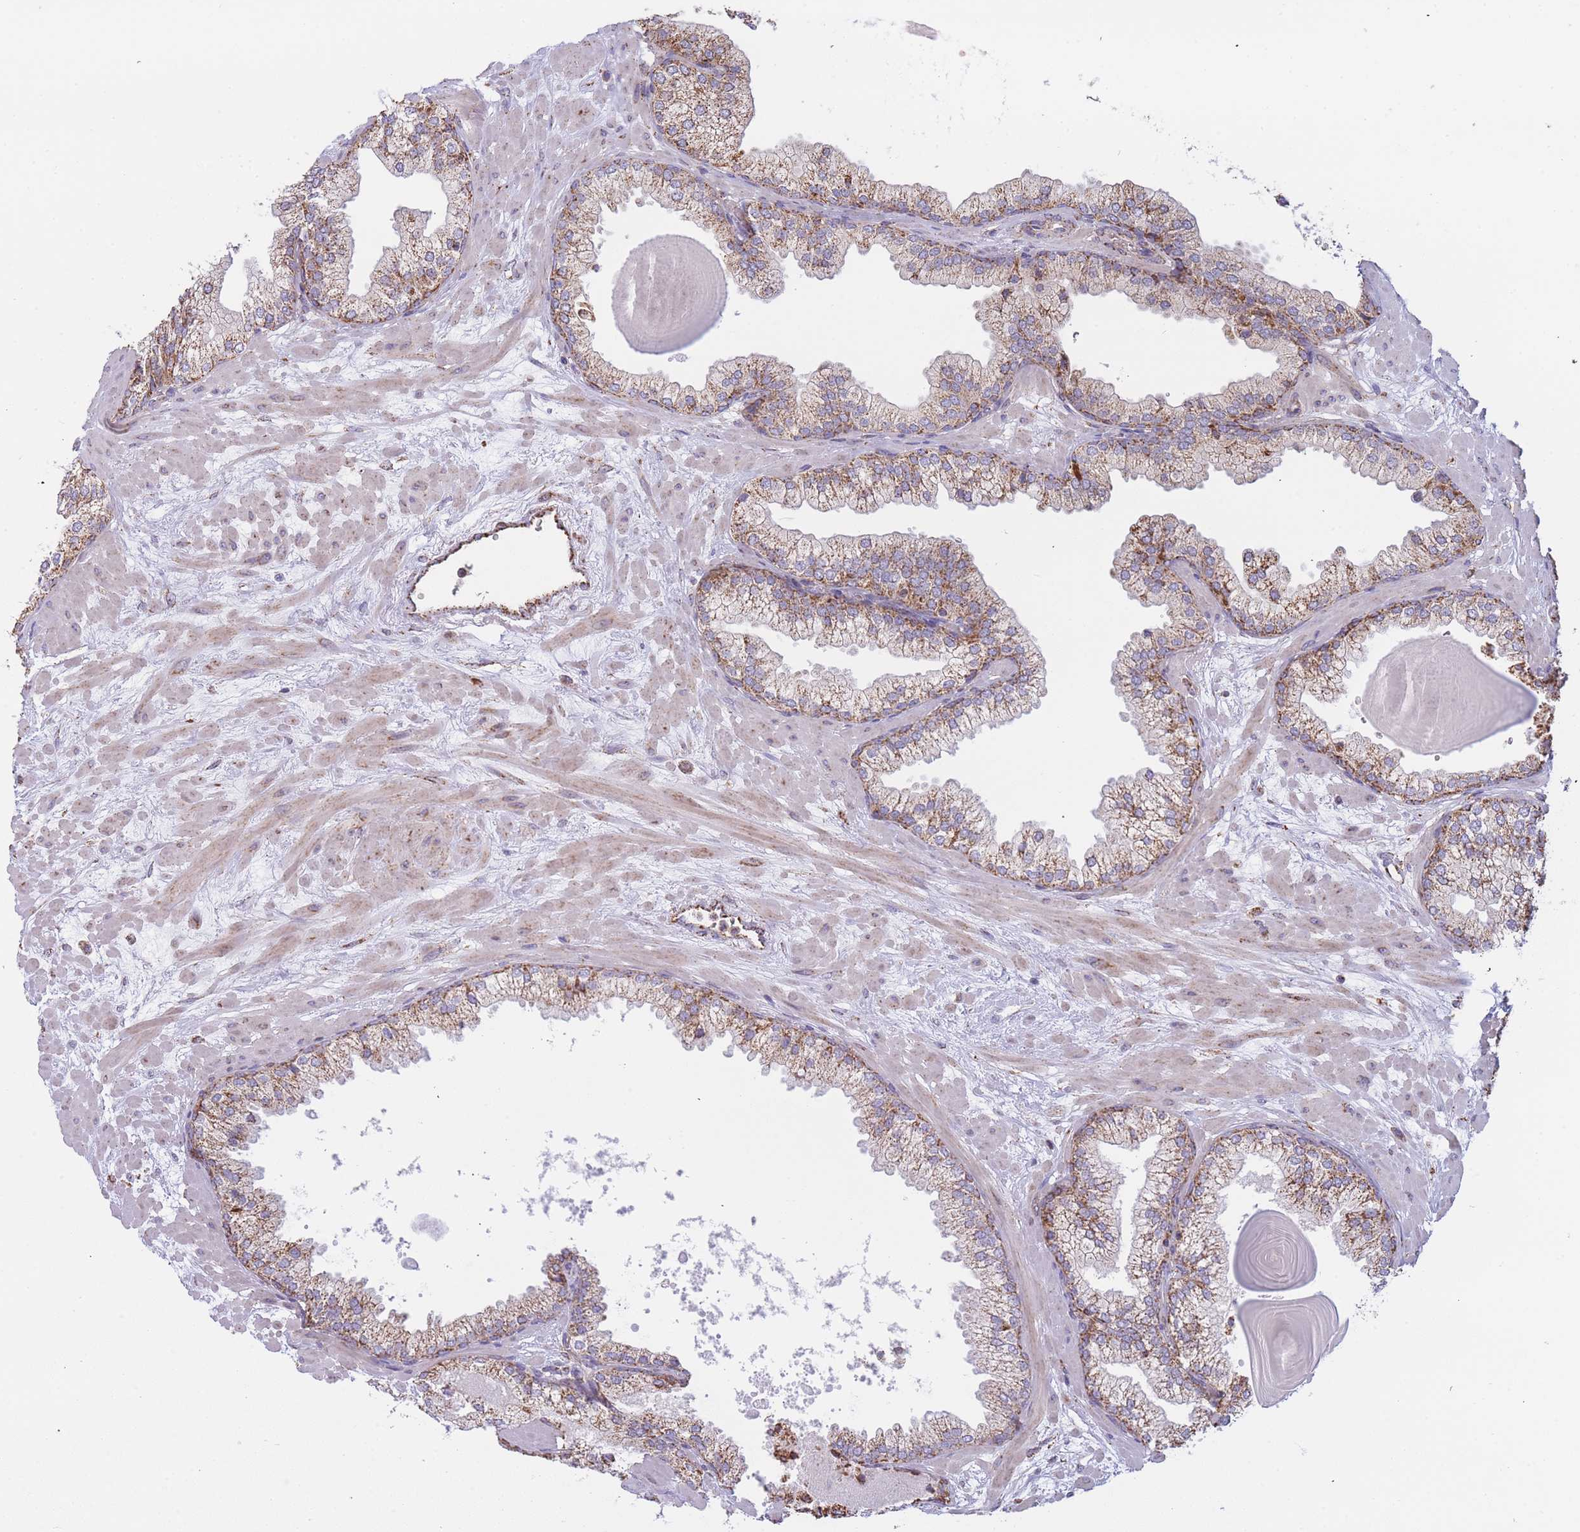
{"staining": {"intensity": "moderate", "quantity": ">75%", "location": "cytoplasmic/membranous"}, "tissue": "prostate", "cell_type": "Glandular cells", "image_type": "normal", "snomed": [{"axis": "morphology", "description": "Normal tissue, NOS"}, {"axis": "topography", "description": "Prostate"}], "caption": "Immunohistochemical staining of benign prostate shows moderate cytoplasmic/membranous protein staining in approximately >75% of glandular cells.", "gene": "MRPL17", "patient": {"sex": "male", "age": 61}}